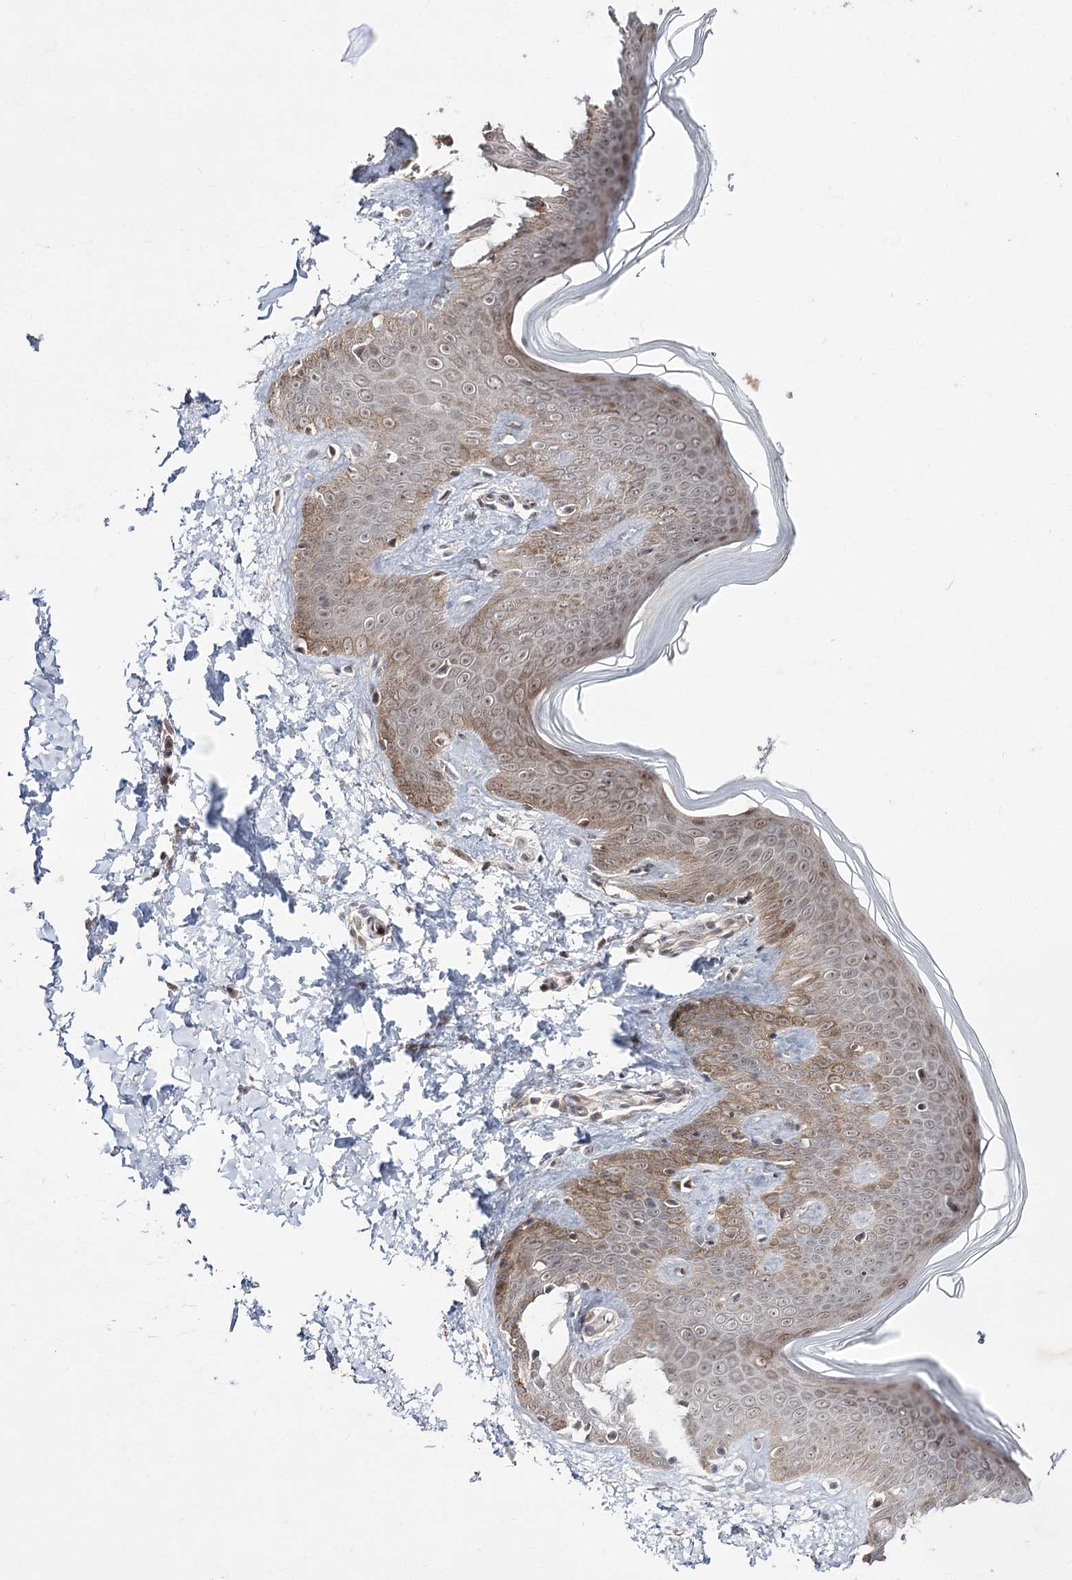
{"staining": {"intensity": "negative", "quantity": "none", "location": "none"}, "tissue": "skin", "cell_type": "Fibroblasts", "image_type": "normal", "snomed": [{"axis": "morphology", "description": "Normal tissue, NOS"}, {"axis": "topography", "description": "Skin"}], "caption": "This micrograph is of benign skin stained with immunohistochemistry (IHC) to label a protein in brown with the nuclei are counter-stained blue. There is no positivity in fibroblasts.", "gene": "HOXC11", "patient": {"sex": "male", "age": 36}}